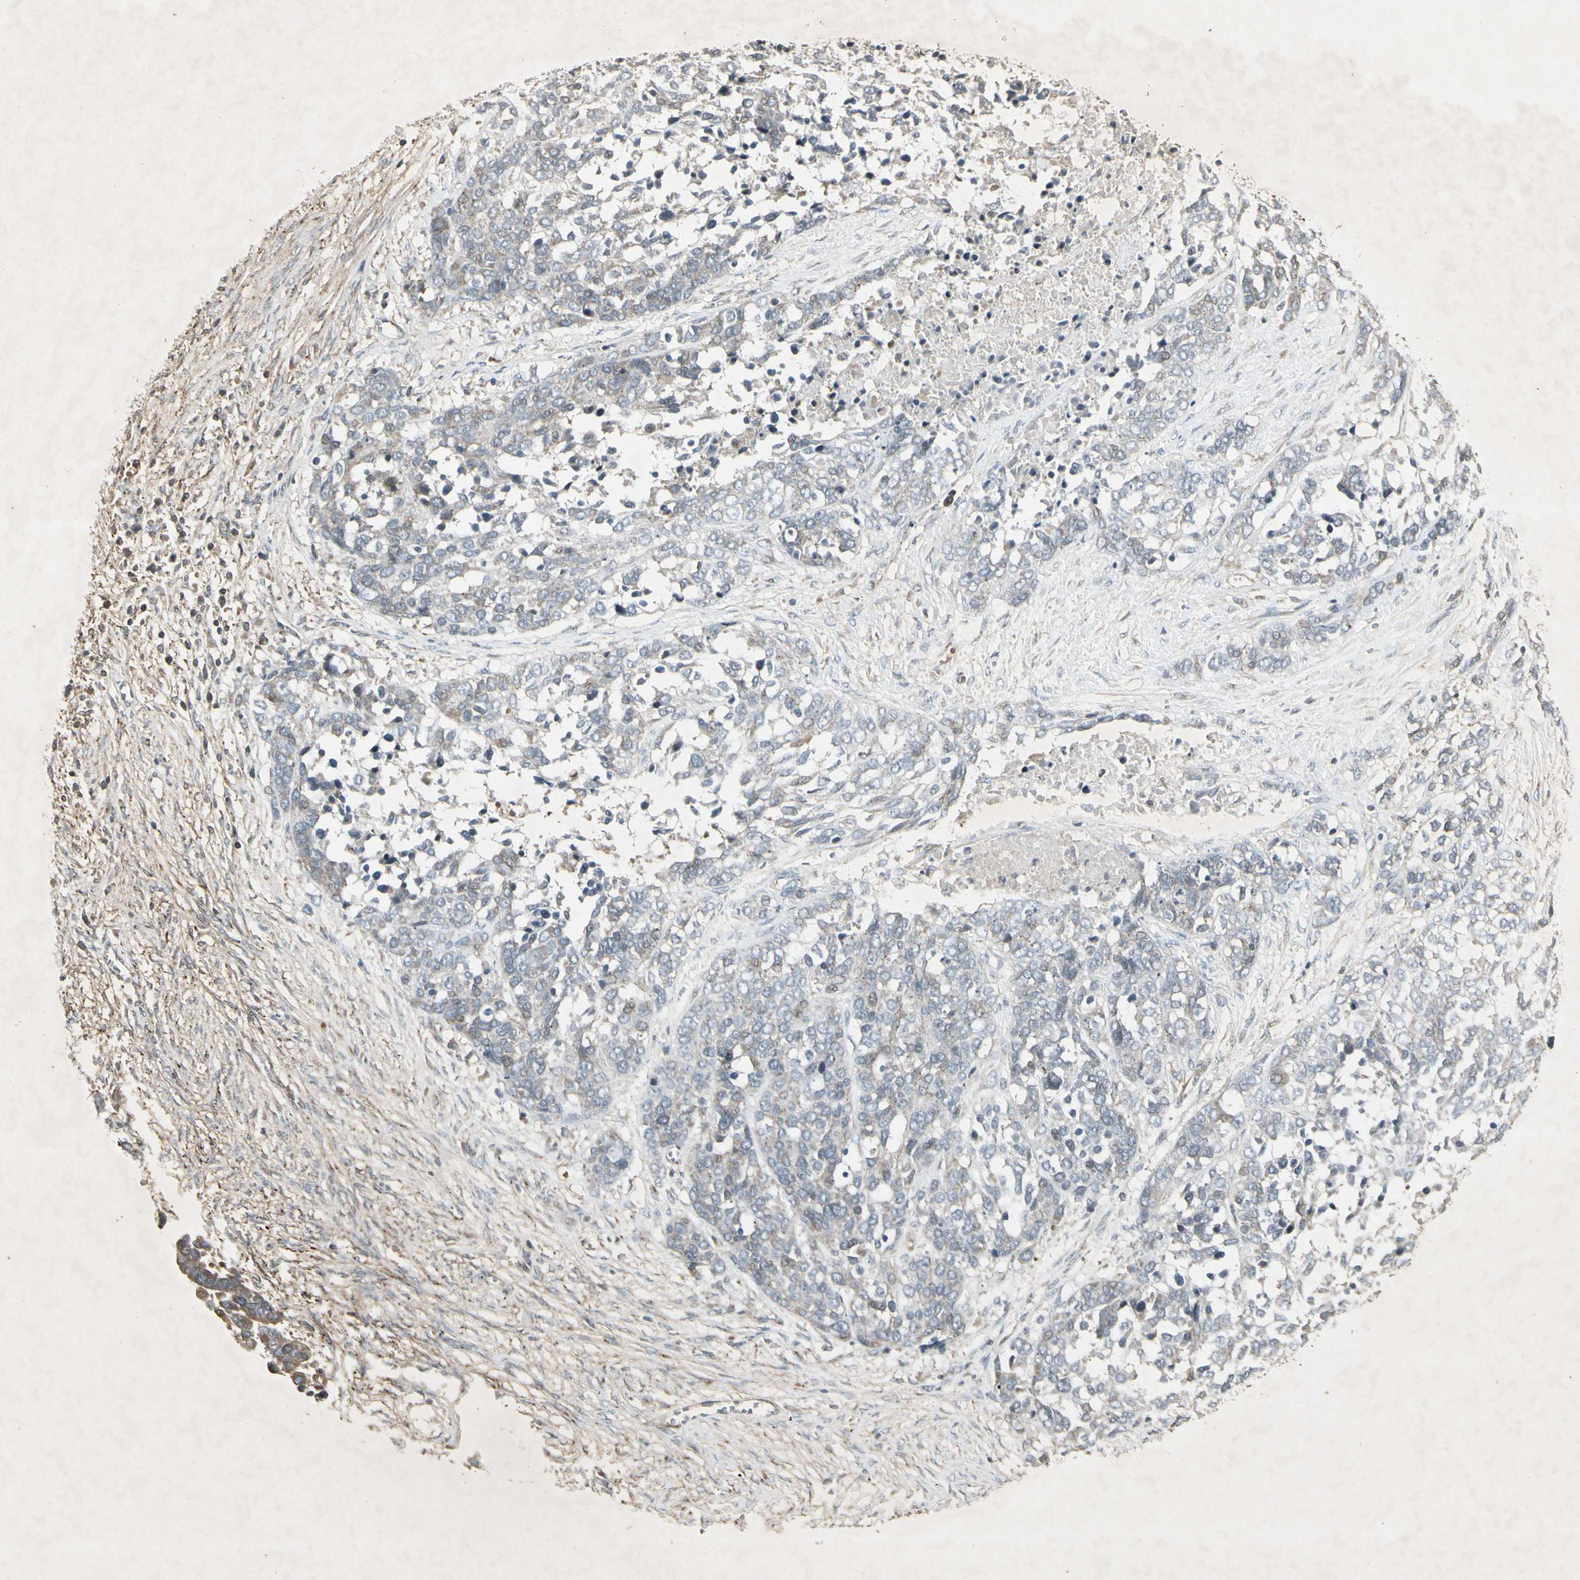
{"staining": {"intensity": "weak", "quantity": "<25%", "location": "cytoplasmic/membranous"}, "tissue": "ovarian cancer", "cell_type": "Tumor cells", "image_type": "cancer", "snomed": [{"axis": "morphology", "description": "Cystadenocarcinoma, serous, NOS"}, {"axis": "topography", "description": "Ovary"}], "caption": "Immunohistochemistry image of neoplastic tissue: ovarian cancer stained with DAB (3,3'-diaminobenzidine) demonstrates no significant protein staining in tumor cells.", "gene": "TEK", "patient": {"sex": "female", "age": 44}}